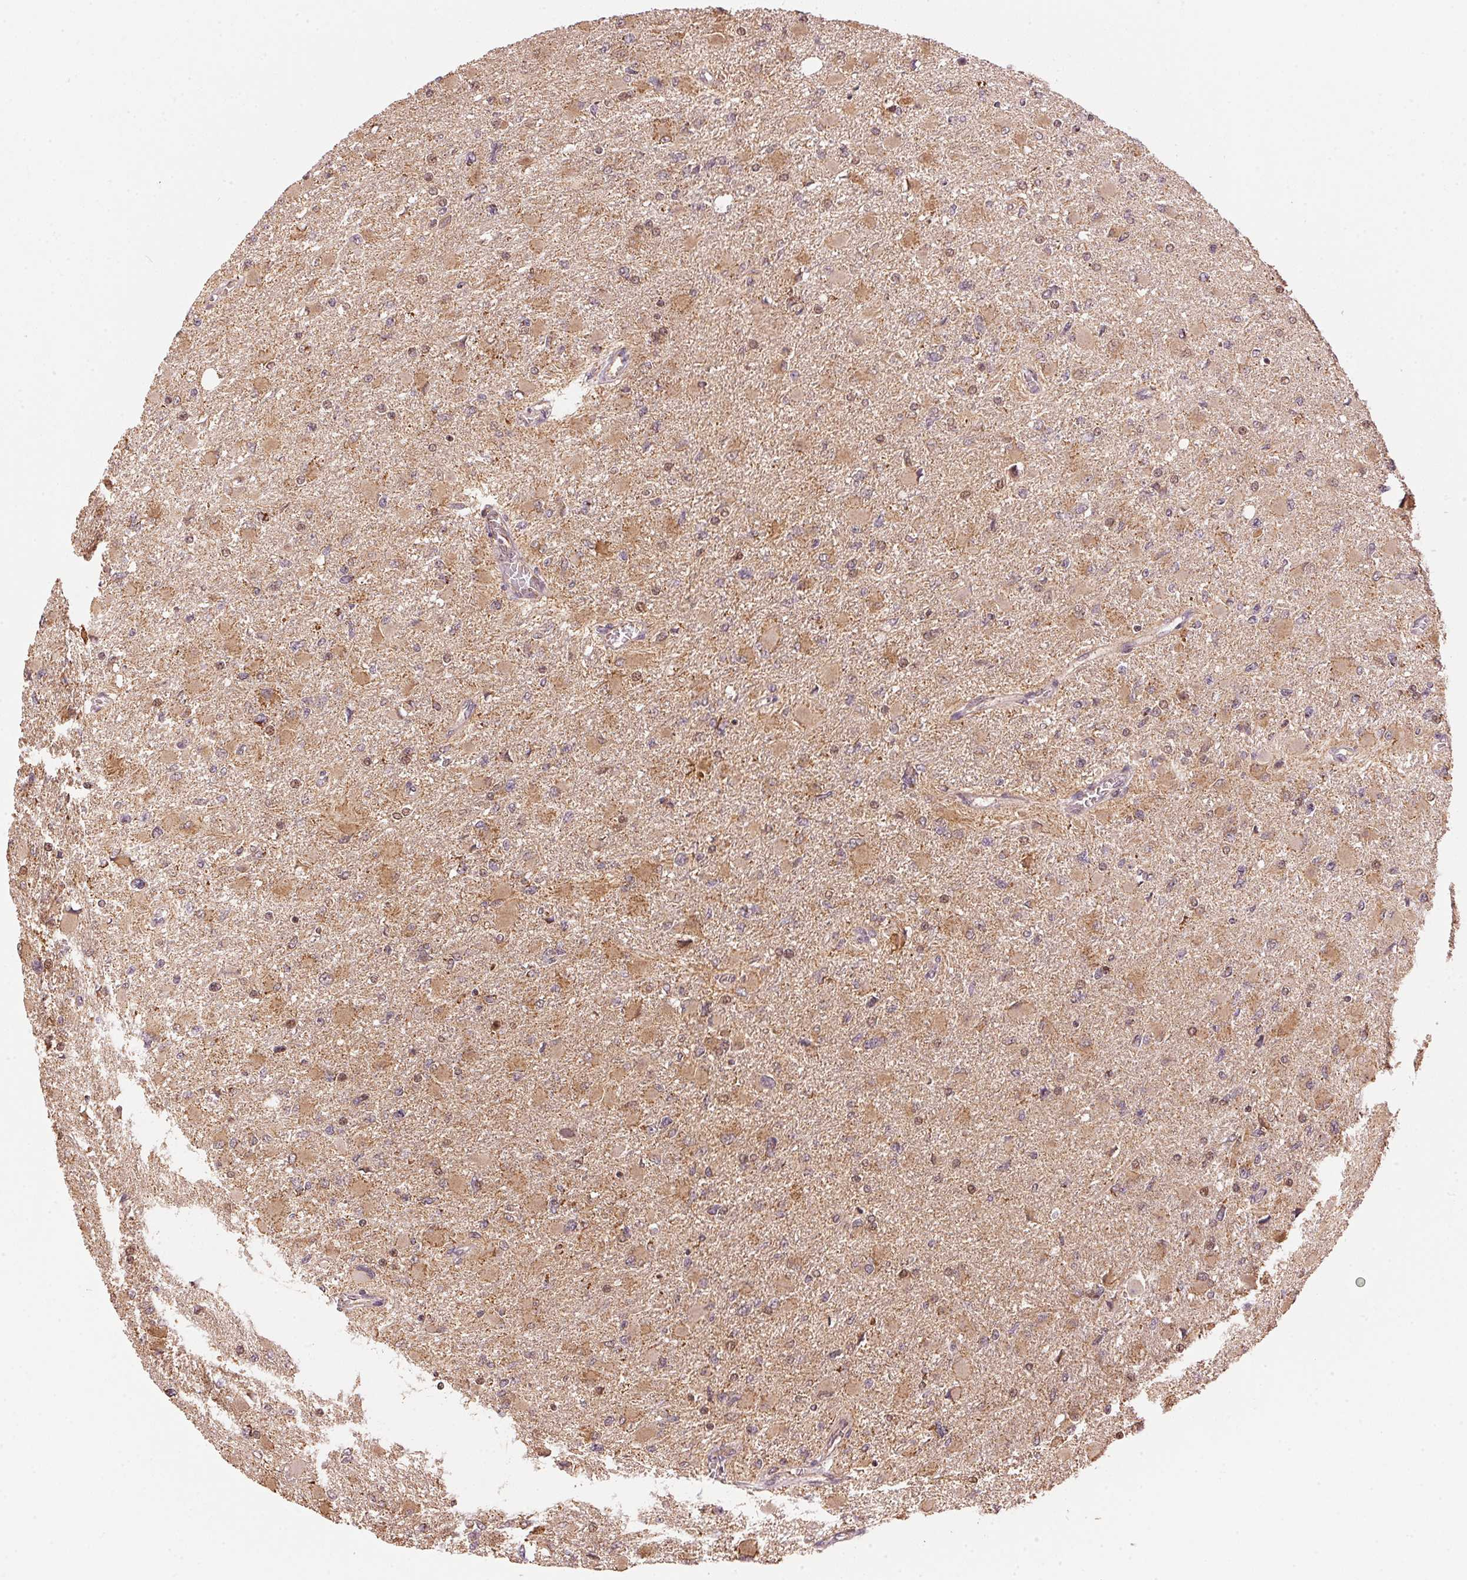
{"staining": {"intensity": "weak", "quantity": ">75%", "location": "cytoplasmic/membranous"}, "tissue": "glioma", "cell_type": "Tumor cells", "image_type": "cancer", "snomed": [{"axis": "morphology", "description": "Glioma, malignant, High grade"}, {"axis": "topography", "description": "Cerebral cortex"}], "caption": "The micrograph demonstrates a brown stain indicating the presence of a protein in the cytoplasmic/membranous of tumor cells in glioma. The protein of interest is shown in brown color, while the nuclei are stained blue.", "gene": "ARHGAP6", "patient": {"sex": "female", "age": 36}}